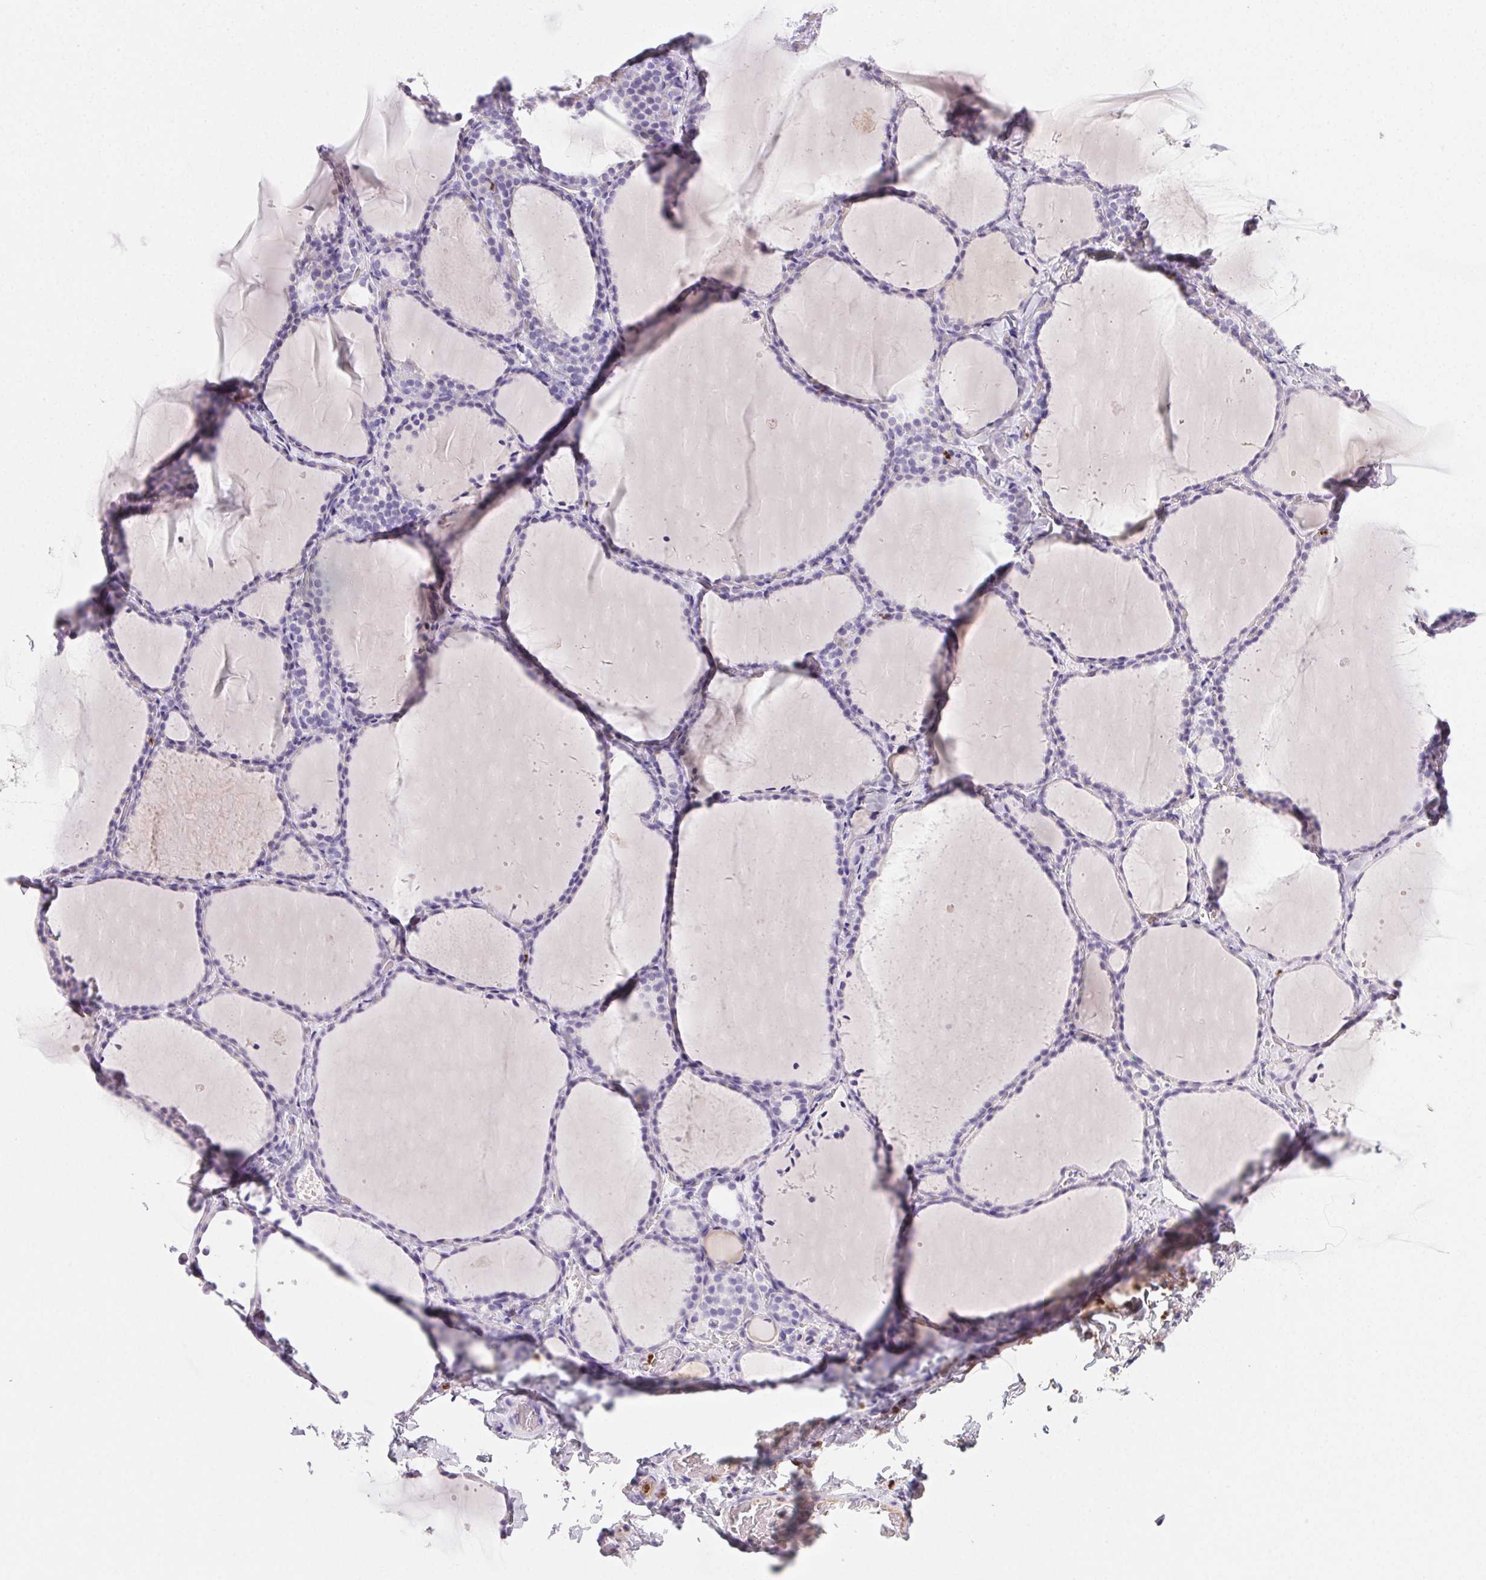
{"staining": {"intensity": "negative", "quantity": "none", "location": "none"}, "tissue": "thyroid gland", "cell_type": "Glandular cells", "image_type": "normal", "snomed": [{"axis": "morphology", "description": "Normal tissue, NOS"}, {"axis": "topography", "description": "Thyroid gland"}], "caption": "A histopathology image of thyroid gland stained for a protein reveals no brown staining in glandular cells. (Stains: DAB immunohistochemistry with hematoxylin counter stain, Microscopy: brightfield microscopy at high magnification).", "gene": "PADI4", "patient": {"sex": "female", "age": 22}}